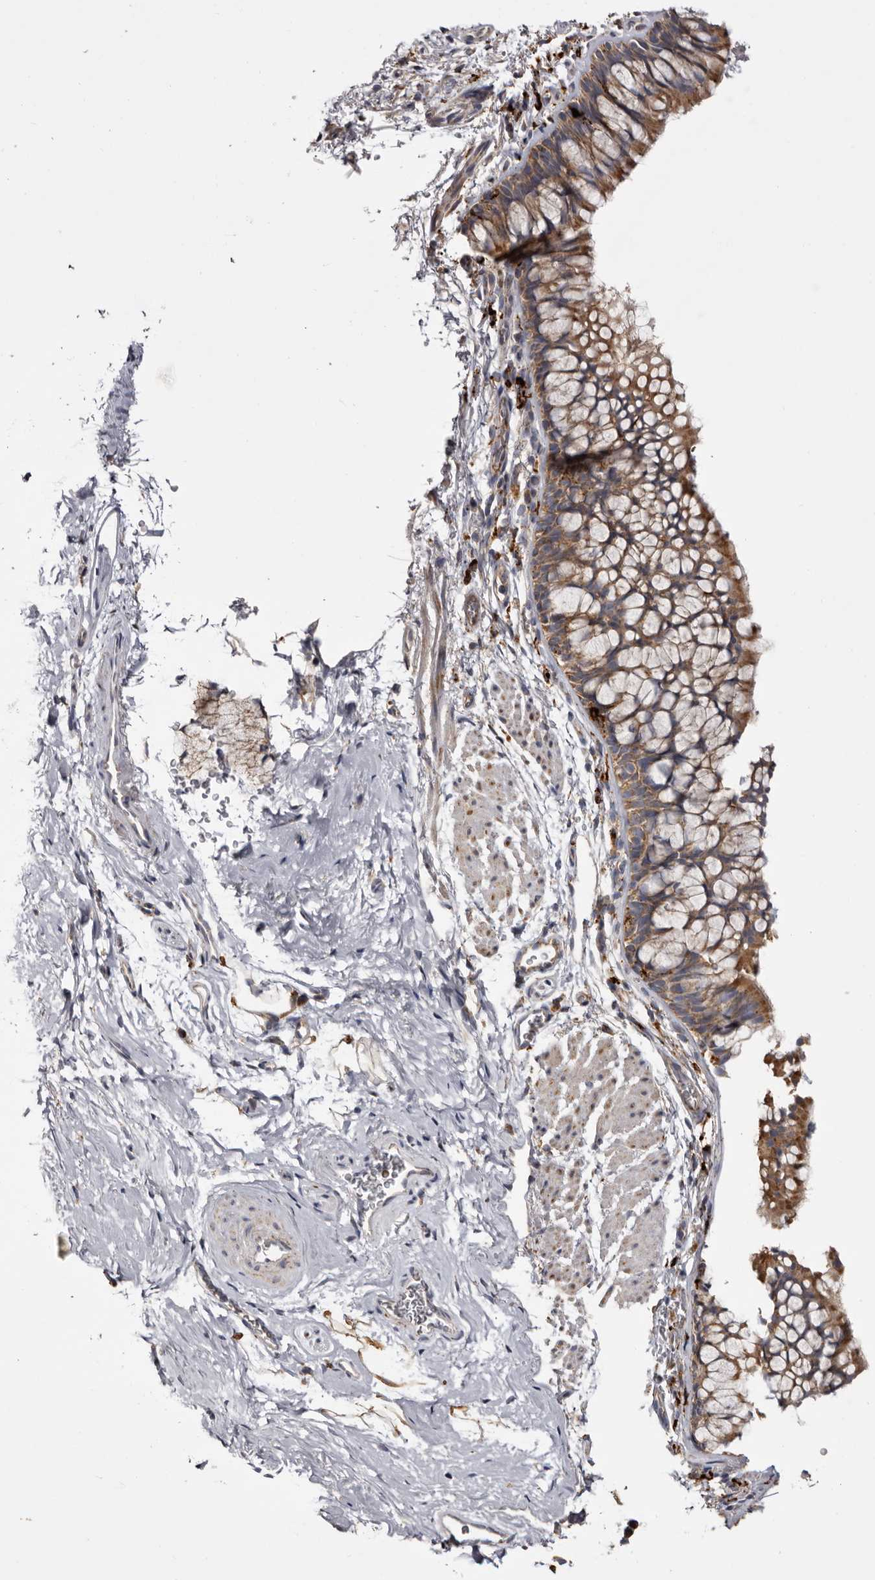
{"staining": {"intensity": "moderate", "quantity": ">75%", "location": "cytoplasmic/membranous"}, "tissue": "bronchus", "cell_type": "Respiratory epithelial cells", "image_type": "normal", "snomed": [{"axis": "morphology", "description": "Normal tissue, NOS"}, {"axis": "topography", "description": "Cartilage tissue"}, {"axis": "topography", "description": "Bronchus"}], "caption": "Protein expression analysis of unremarkable bronchus reveals moderate cytoplasmic/membranous staining in about >75% of respiratory epithelial cells. (DAB (3,3'-diaminobenzidine) = brown stain, brightfield microscopy at high magnification).", "gene": "MECR", "patient": {"sex": "female", "age": 53}}